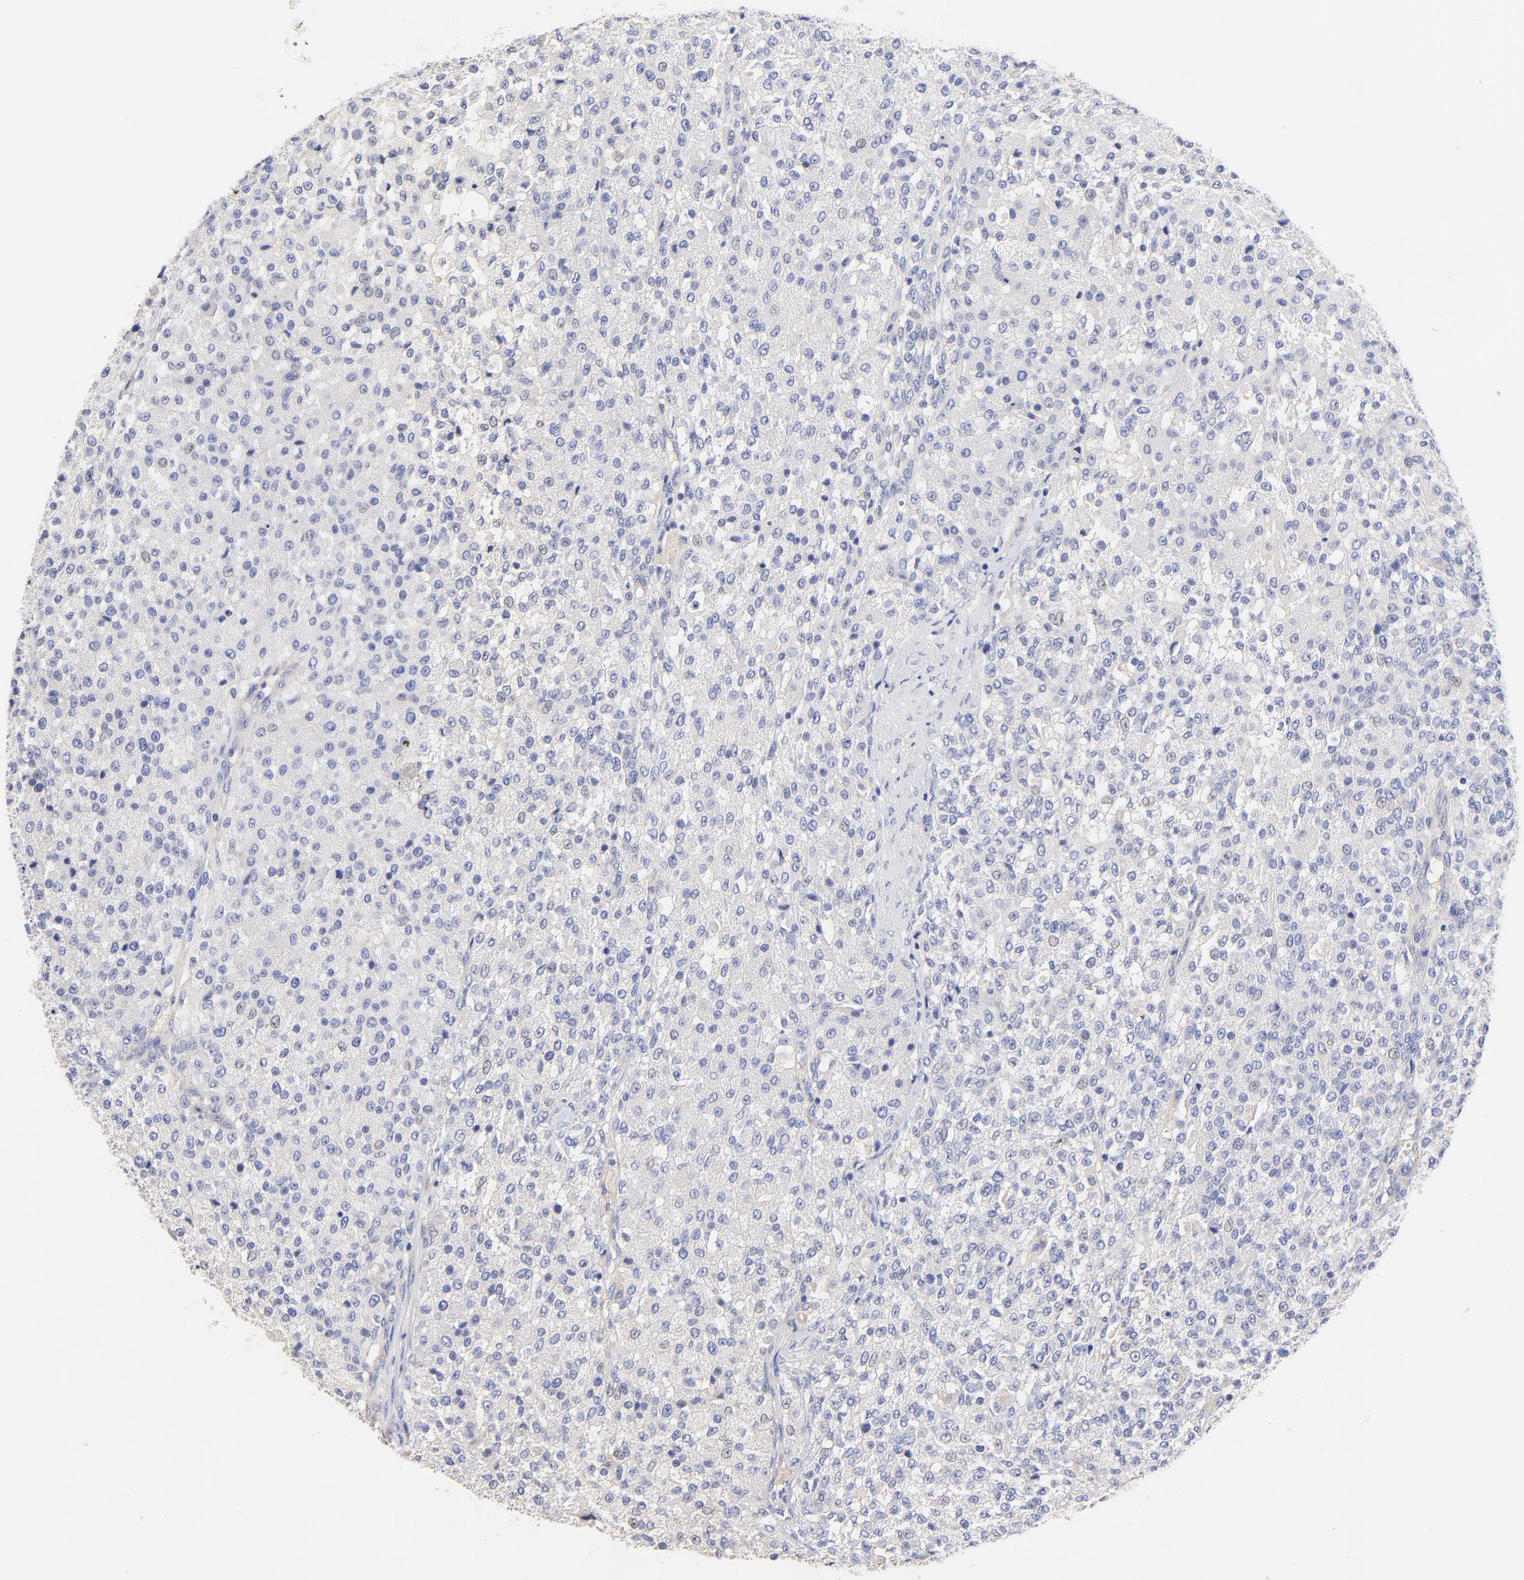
{"staining": {"intensity": "negative", "quantity": "none", "location": "none"}, "tissue": "testis cancer", "cell_type": "Tumor cells", "image_type": "cancer", "snomed": [{"axis": "morphology", "description": "Seminoma, NOS"}, {"axis": "topography", "description": "Testis"}], "caption": "The histopathology image exhibits no significant staining in tumor cells of testis seminoma. (Brightfield microscopy of DAB (3,3'-diaminobenzidine) immunohistochemistry (IHC) at high magnification).", "gene": "HS3ST1", "patient": {"sex": "male", "age": 59}}